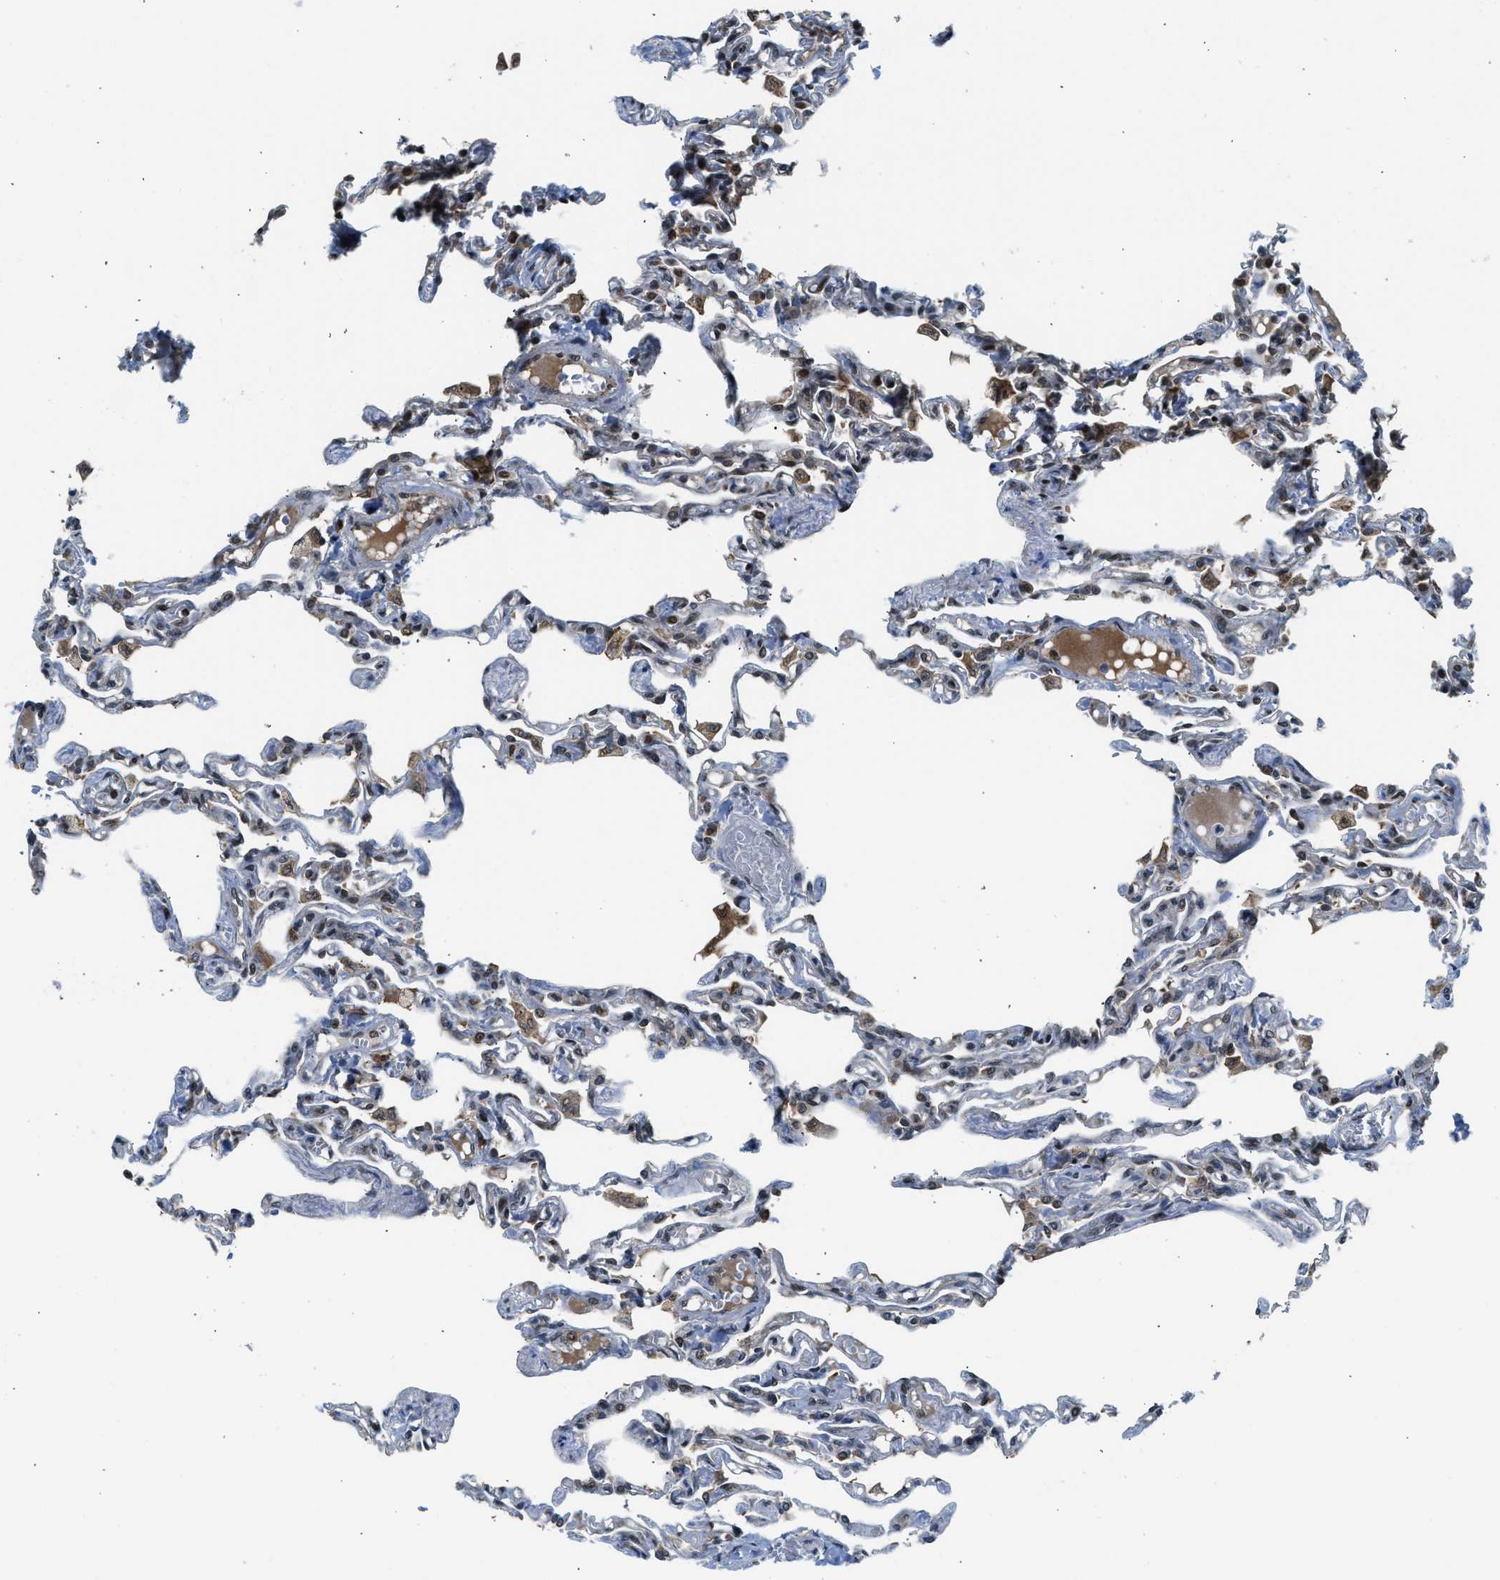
{"staining": {"intensity": "weak", "quantity": "25%-75%", "location": "nuclear"}, "tissue": "lung", "cell_type": "Alveolar cells", "image_type": "normal", "snomed": [{"axis": "morphology", "description": "Normal tissue, NOS"}, {"axis": "topography", "description": "Lung"}], "caption": "A micrograph of lung stained for a protein displays weak nuclear brown staining in alveolar cells. (DAB (3,3'-diaminobenzidine) IHC with brightfield microscopy, high magnification).", "gene": "RETREG3", "patient": {"sex": "male", "age": 21}}